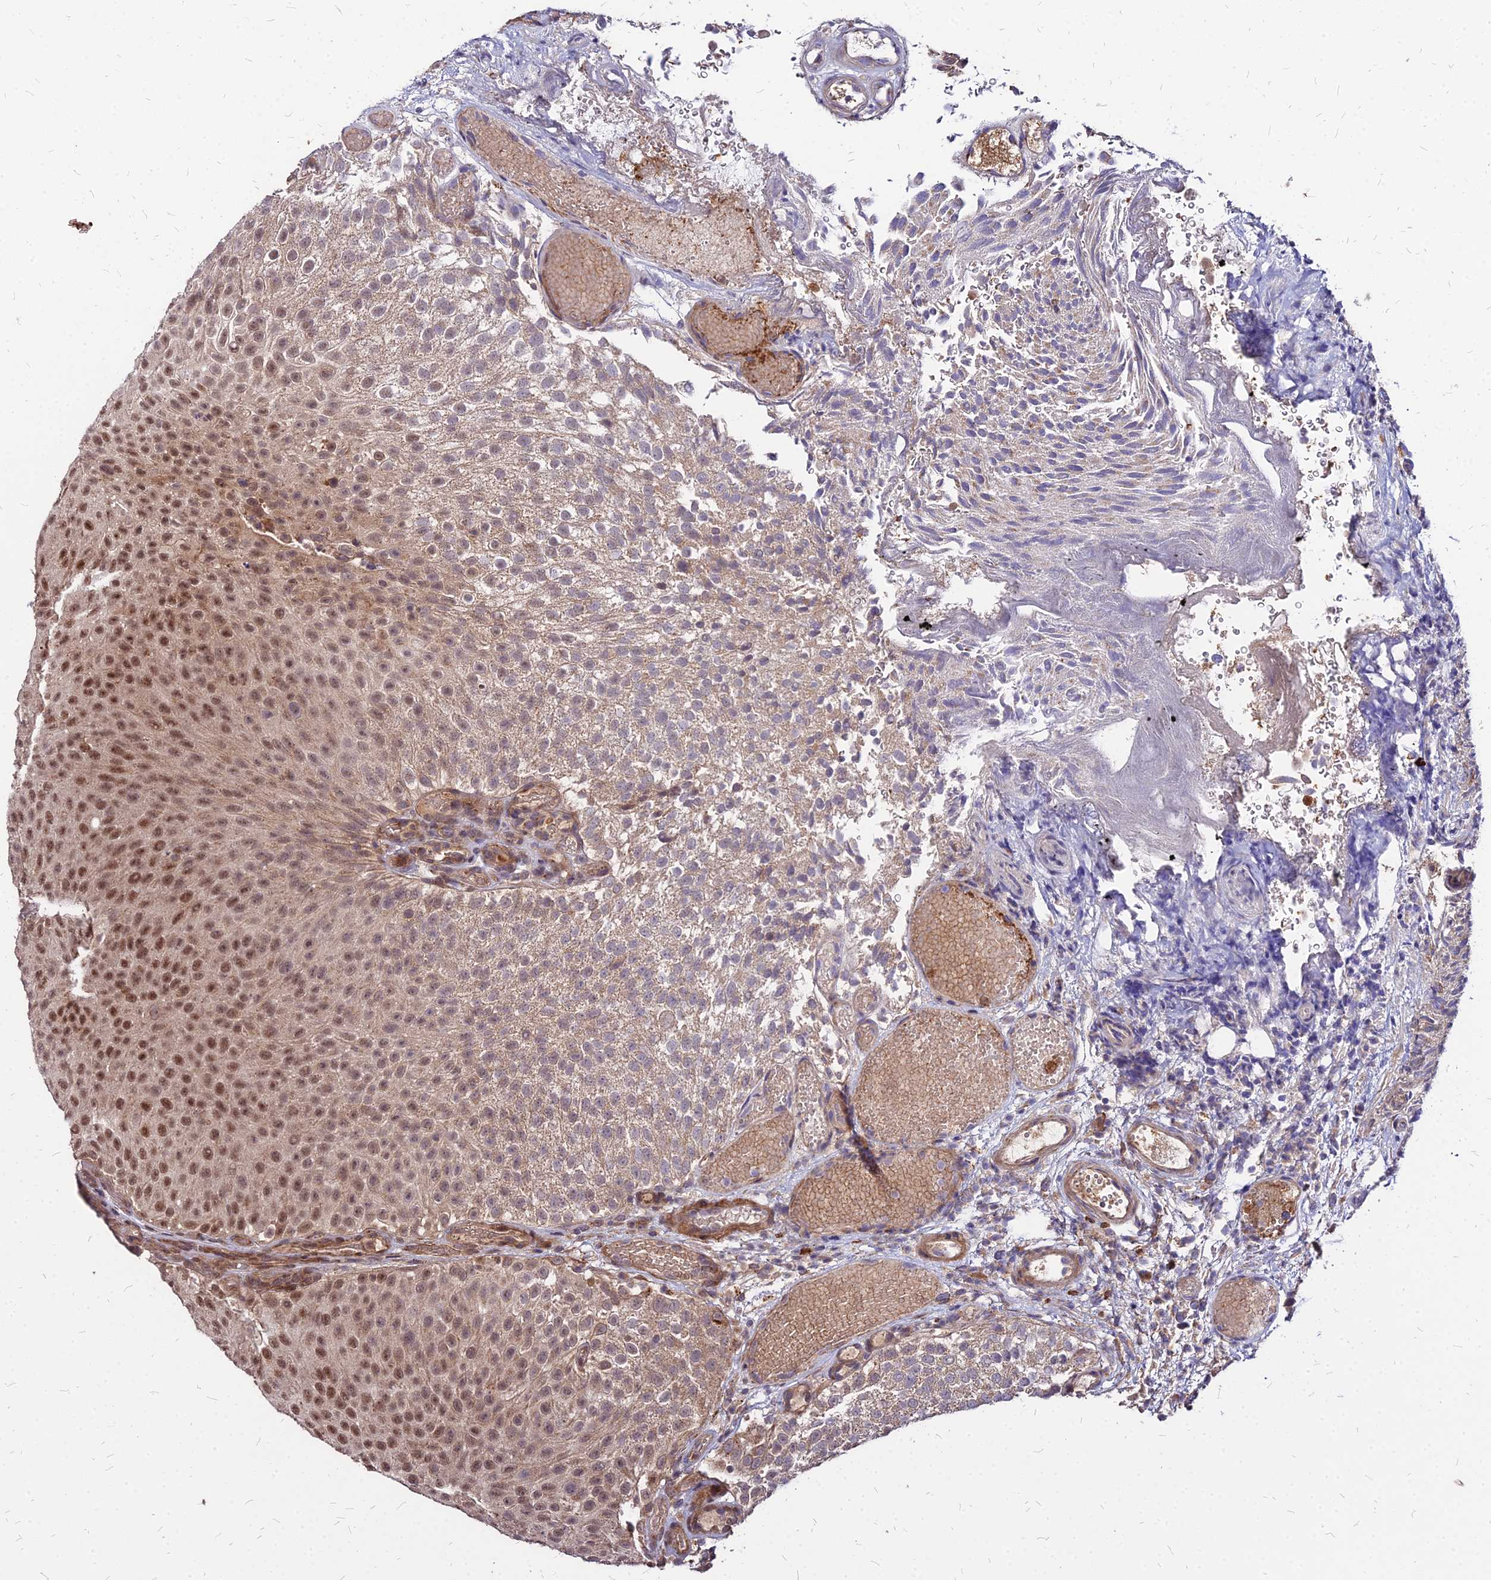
{"staining": {"intensity": "moderate", "quantity": ">75%", "location": "nuclear"}, "tissue": "urothelial cancer", "cell_type": "Tumor cells", "image_type": "cancer", "snomed": [{"axis": "morphology", "description": "Urothelial carcinoma, Low grade"}, {"axis": "topography", "description": "Urinary bladder"}], "caption": "Human low-grade urothelial carcinoma stained for a protein (brown) exhibits moderate nuclear positive expression in about >75% of tumor cells.", "gene": "APBA3", "patient": {"sex": "male", "age": 78}}